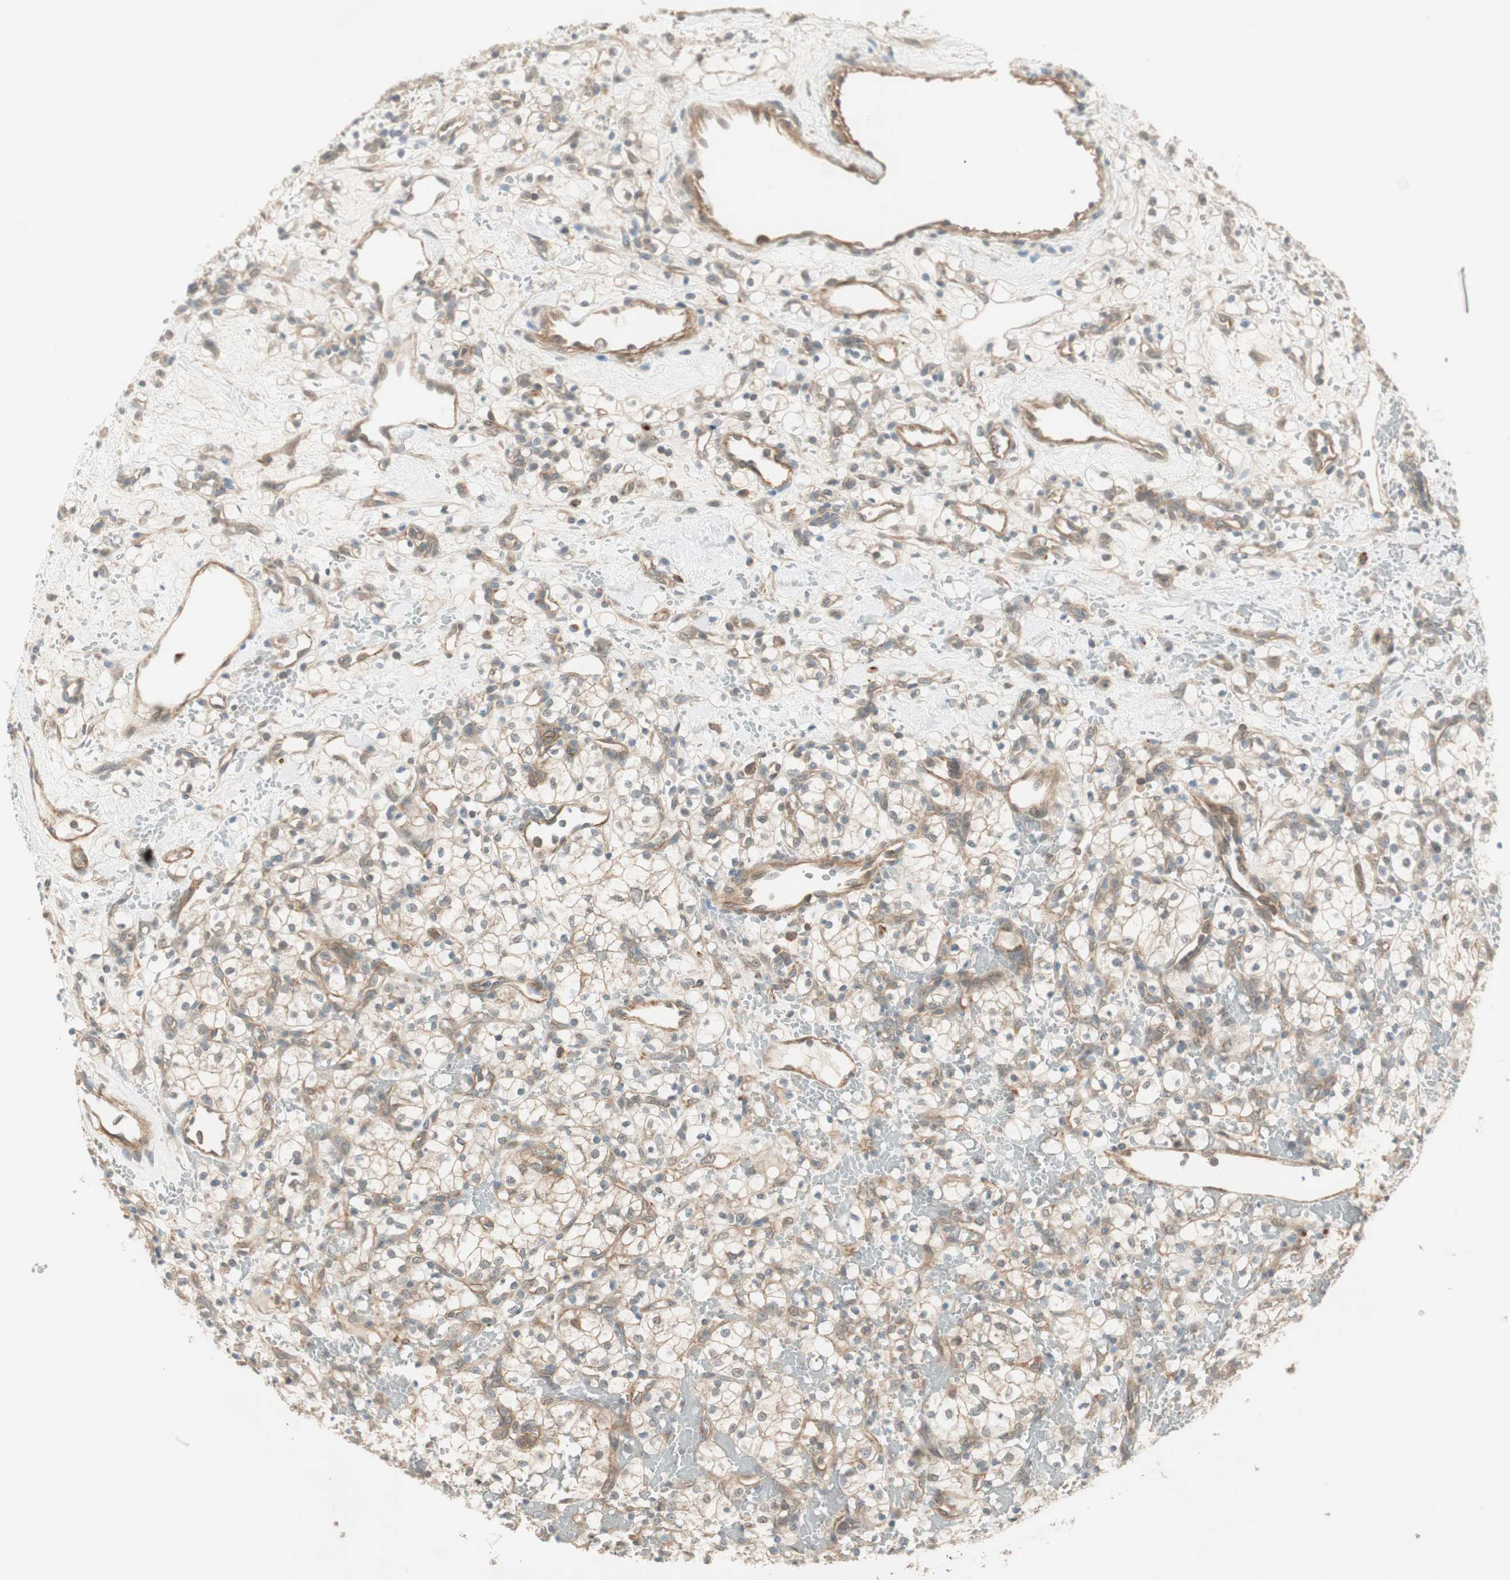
{"staining": {"intensity": "weak", "quantity": "25%-75%", "location": "cytoplasmic/membranous"}, "tissue": "renal cancer", "cell_type": "Tumor cells", "image_type": "cancer", "snomed": [{"axis": "morphology", "description": "Adenocarcinoma, NOS"}, {"axis": "topography", "description": "Kidney"}], "caption": "About 25%-75% of tumor cells in renal cancer show weak cytoplasmic/membranous protein staining as visualized by brown immunohistochemical staining.", "gene": "PSMD8", "patient": {"sex": "female", "age": 60}}